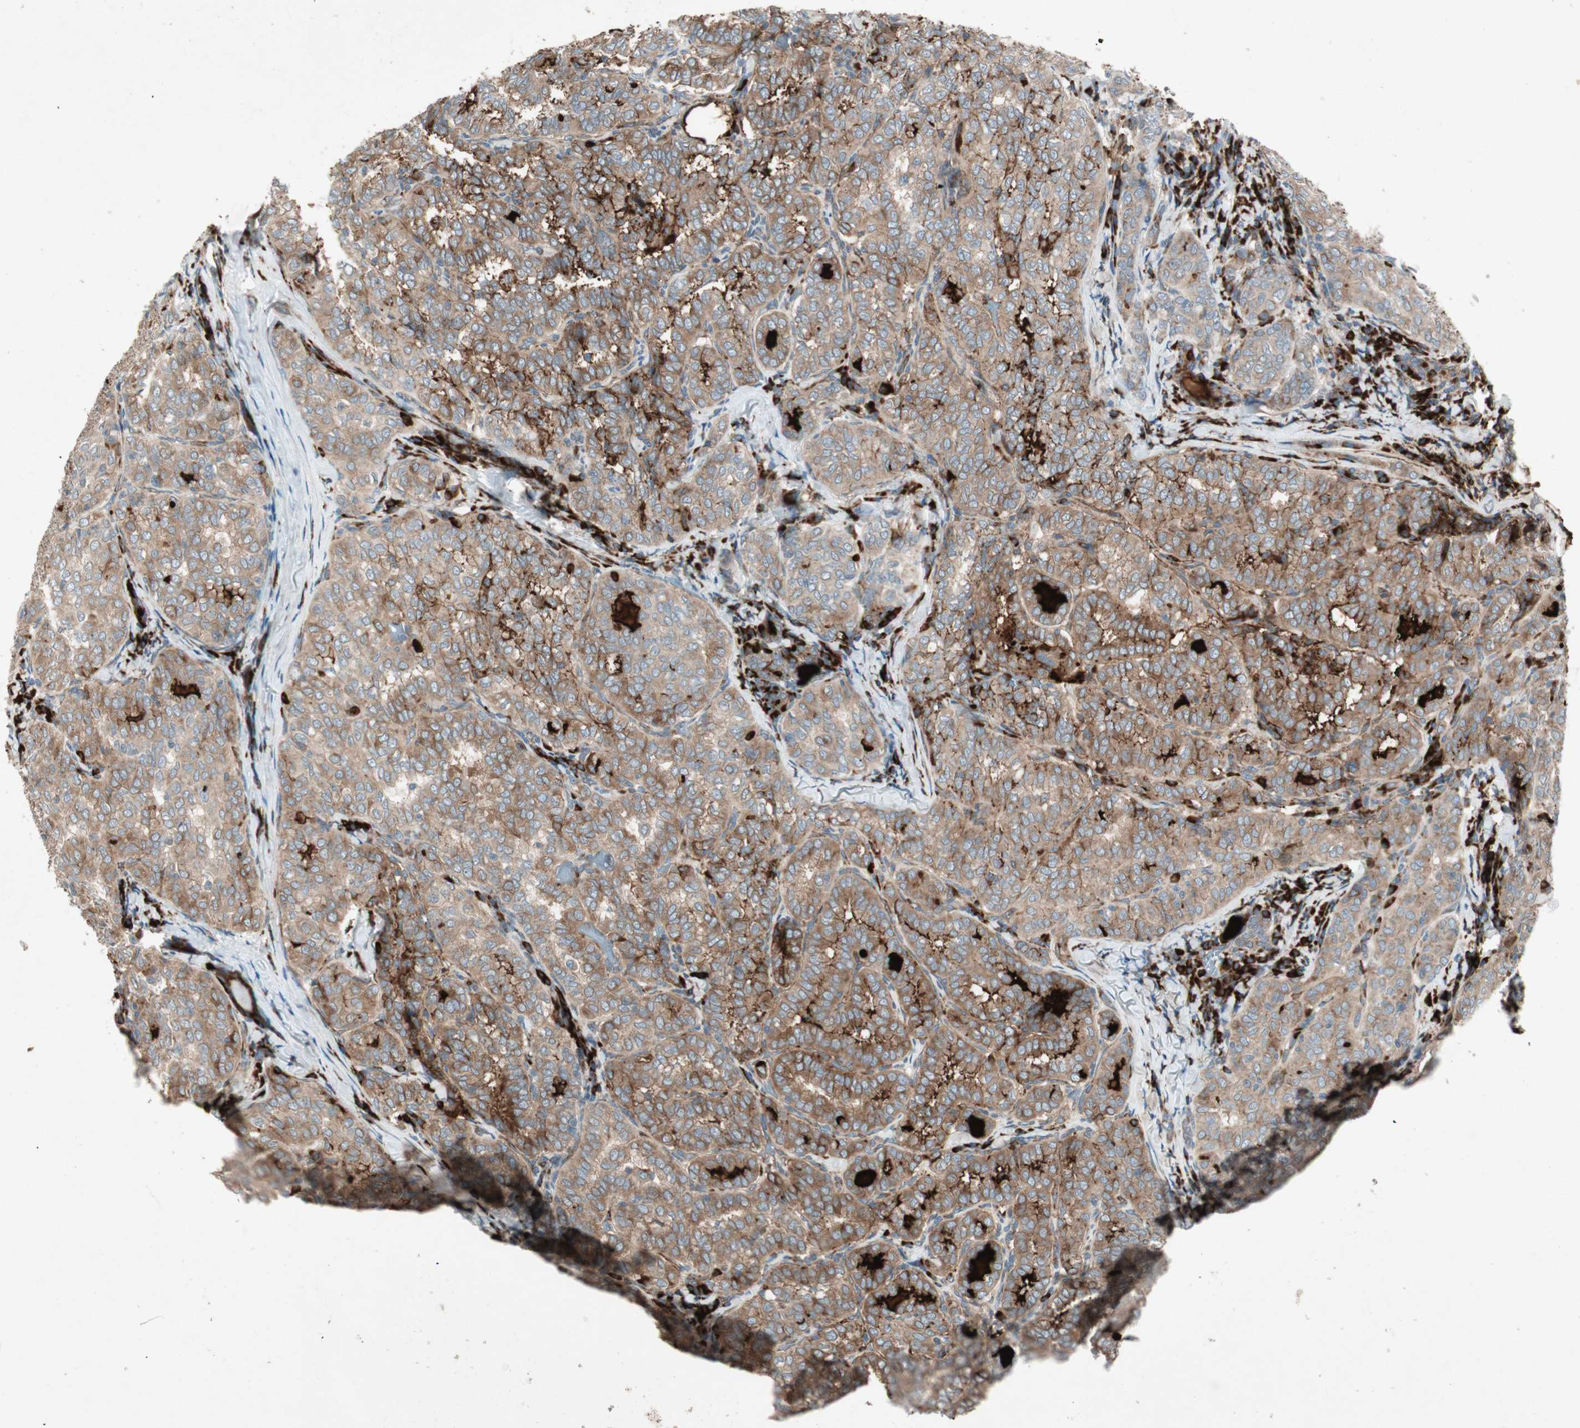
{"staining": {"intensity": "moderate", "quantity": ">75%", "location": "cytoplasmic/membranous"}, "tissue": "thyroid cancer", "cell_type": "Tumor cells", "image_type": "cancer", "snomed": [{"axis": "morphology", "description": "Normal tissue, NOS"}, {"axis": "morphology", "description": "Papillary adenocarcinoma, NOS"}, {"axis": "topography", "description": "Thyroid gland"}], "caption": "DAB (3,3'-diaminobenzidine) immunohistochemical staining of human thyroid papillary adenocarcinoma reveals moderate cytoplasmic/membranous protein expression in about >75% of tumor cells.", "gene": "APOO", "patient": {"sex": "female", "age": 30}}